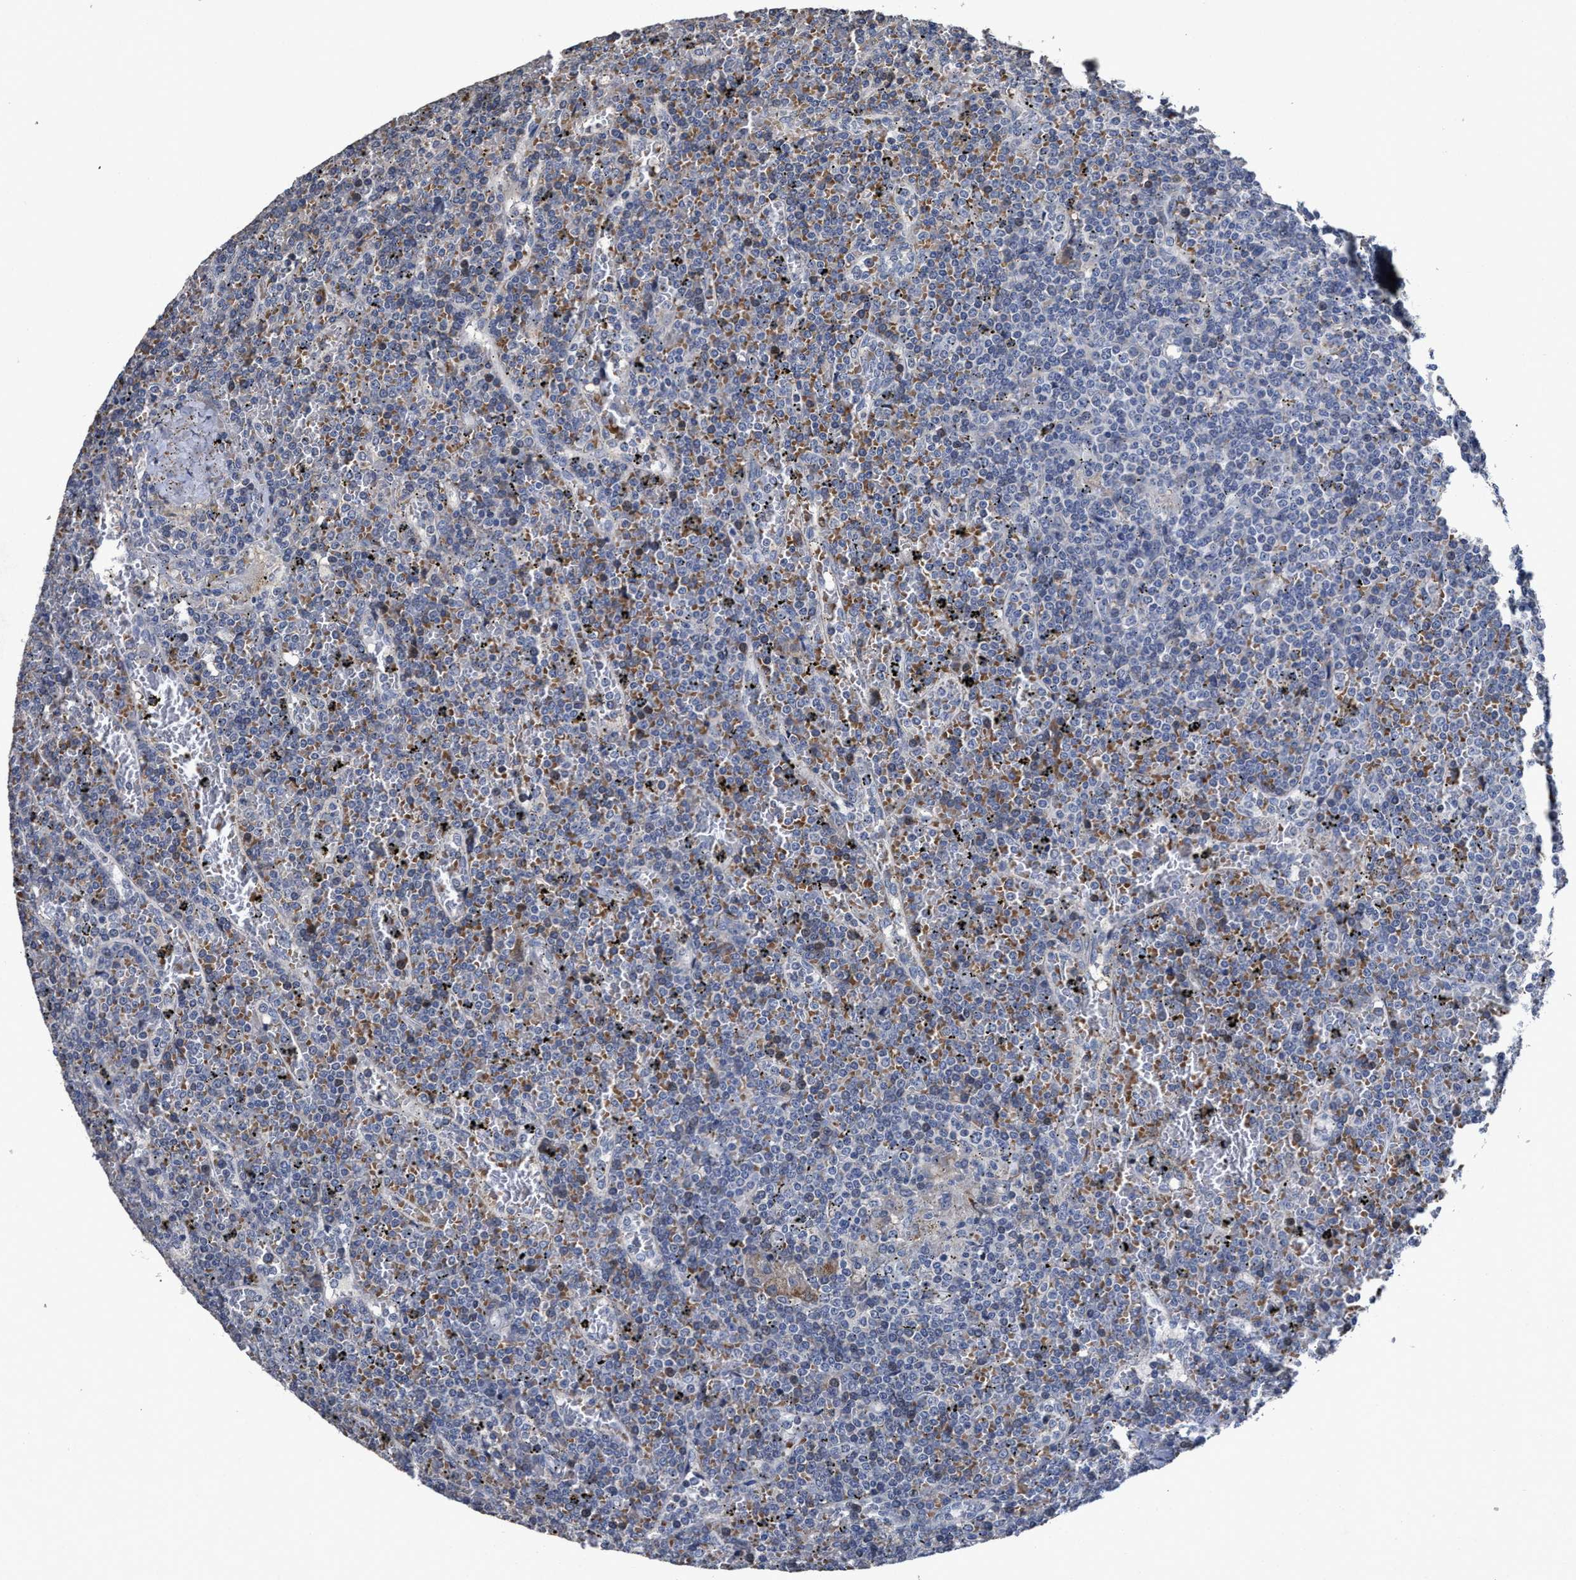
{"staining": {"intensity": "negative", "quantity": "none", "location": "none"}, "tissue": "lymphoma", "cell_type": "Tumor cells", "image_type": "cancer", "snomed": [{"axis": "morphology", "description": "Malignant lymphoma, non-Hodgkin's type, Low grade"}, {"axis": "topography", "description": "Spleen"}], "caption": "This is a photomicrograph of IHC staining of lymphoma, which shows no staining in tumor cells.", "gene": "ZFAT", "patient": {"sex": "female", "age": 19}}